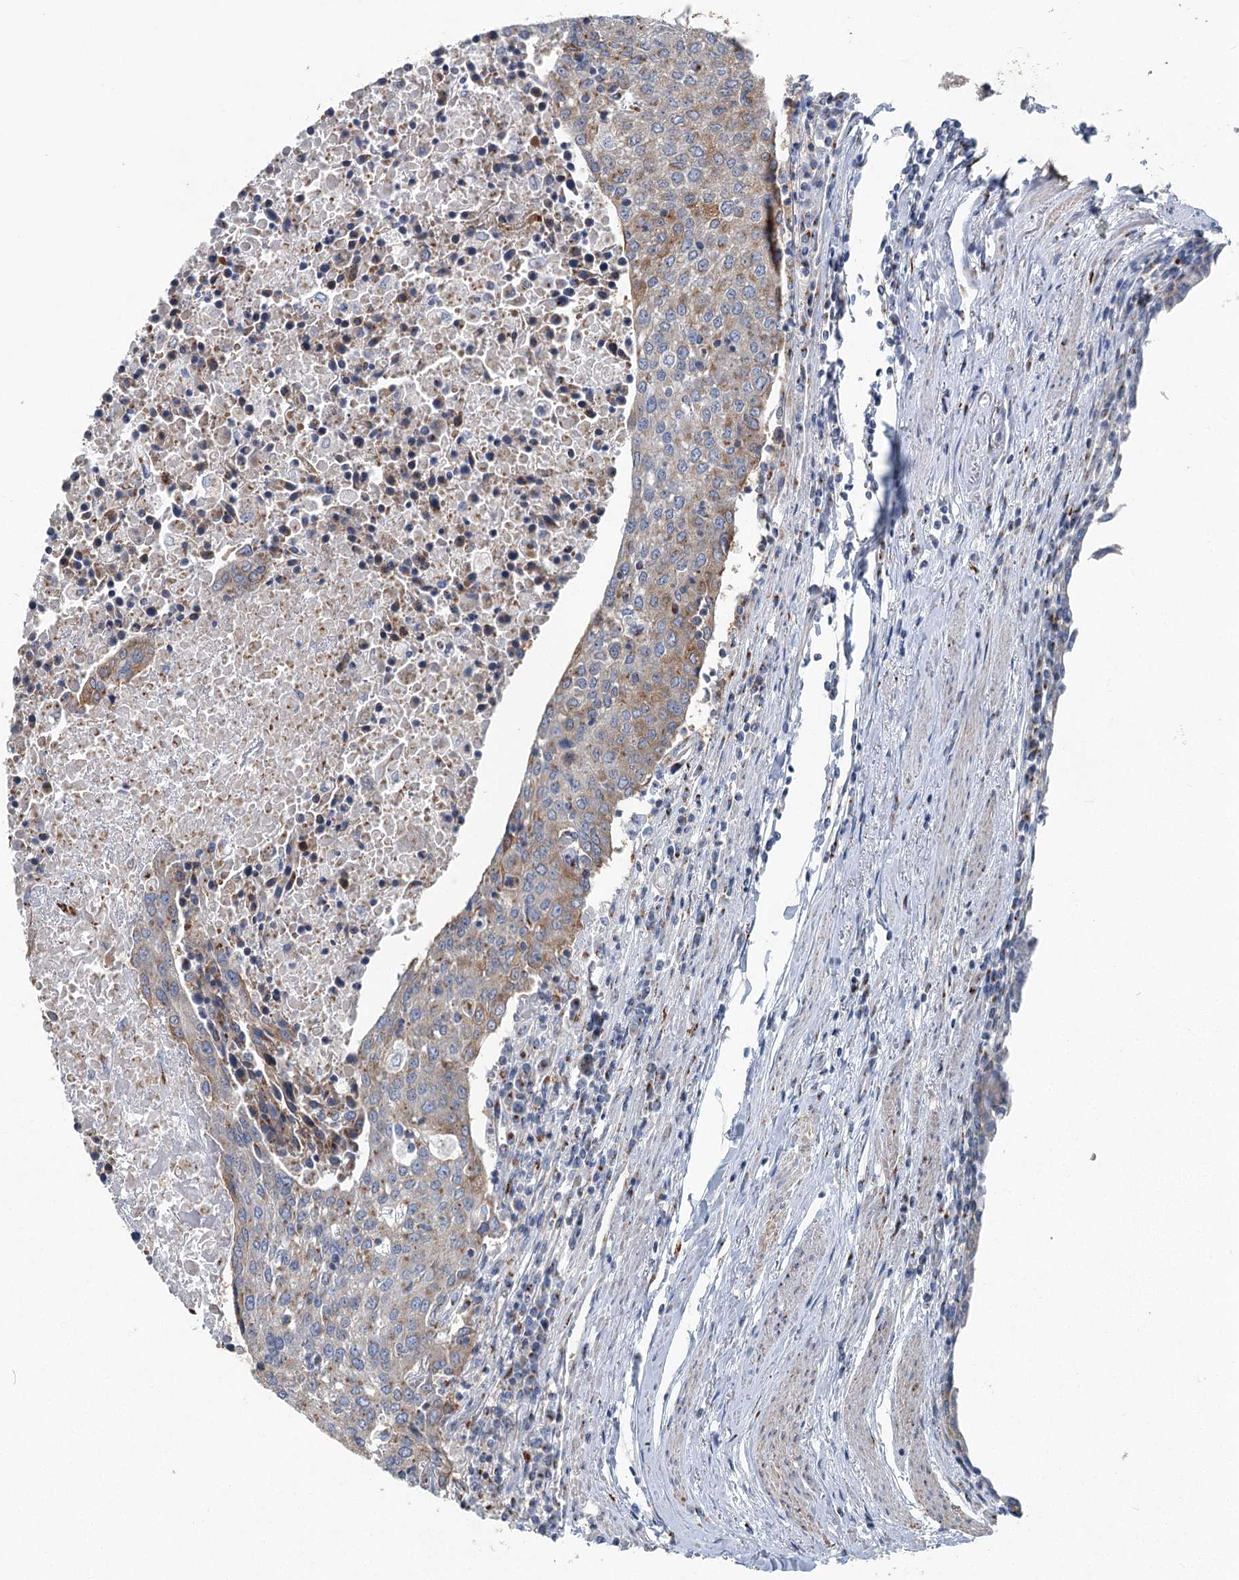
{"staining": {"intensity": "weak", "quantity": "<25%", "location": "cytoplasmic/membranous"}, "tissue": "urothelial cancer", "cell_type": "Tumor cells", "image_type": "cancer", "snomed": [{"axis": "morphology", "description": "Urothelial carcinoma, High grade"}, {"axis": "topography", "description": "Urinary bladder"}], "caption": "A micrograph of urothelial cancer stained for a protein demonstrates no brown staining in tumor cells. (Stains: DAB (3,3'-diaminobenzidine) immunohistochemistry (IHC) with hematoxylin counter stain, Microscopy: brightfield microscopy at high magnification).", "gene": "ITIH5", "patient": {"sex": "female", "age": 85}}